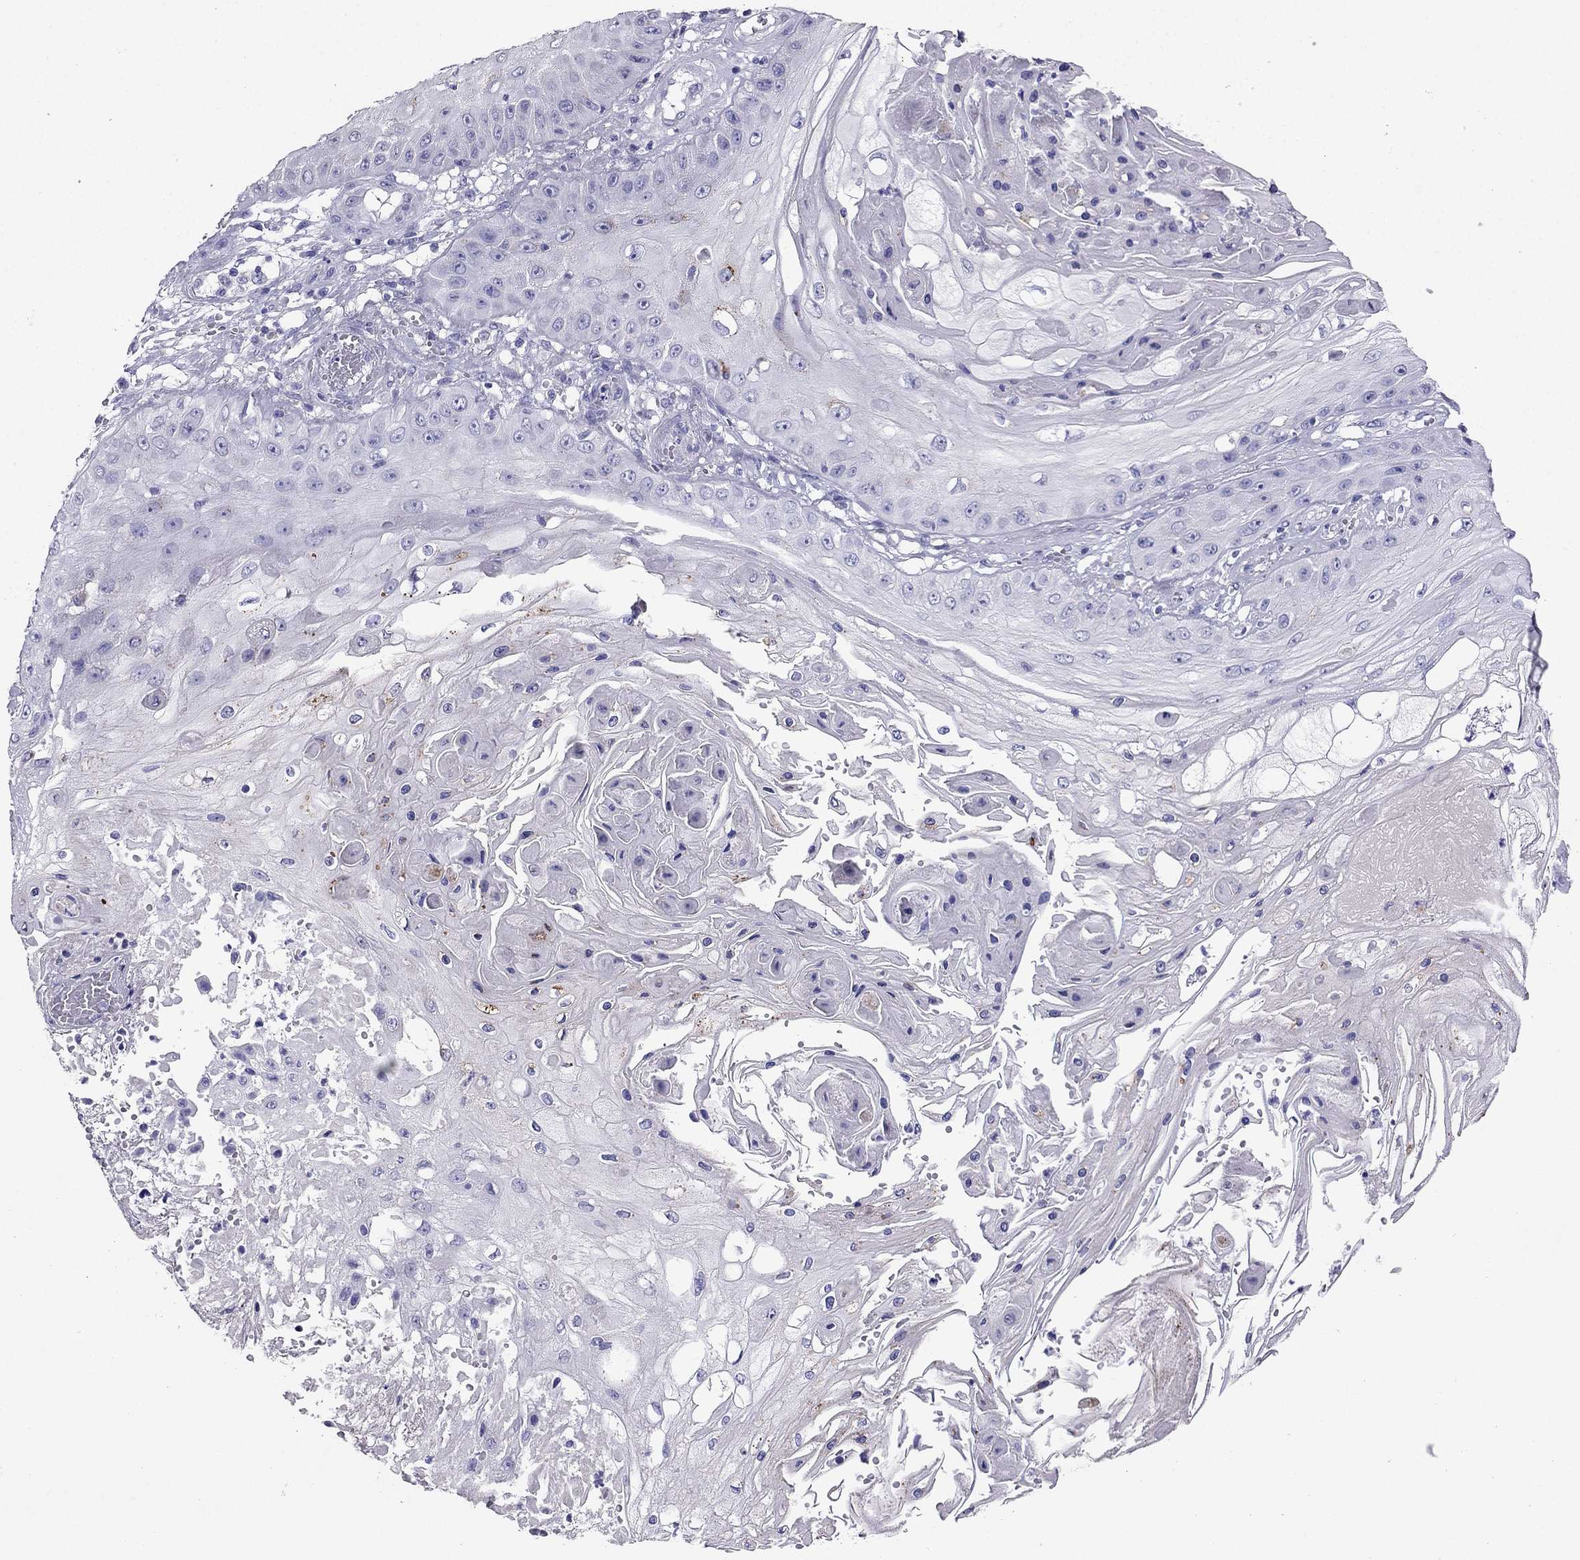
{"staining": {"intensity": "negative", "quantity": "none", "location": "none"}, "tissue": "skin cancer", "cell_type": "Tumor cells", "image_type": "cancer", "snomed": [{"axis": "morphology", "description": "Squamous cell carcinoma, NOS"}, {"axis": "topography", "description": "Skin"}], "caption": "The histopathology image demonstrates no staining of tumor cells in skin cancer (squamous cell carcinoma).", "gene": "PTH", "patient": {"sex": "male", "age": 70}}